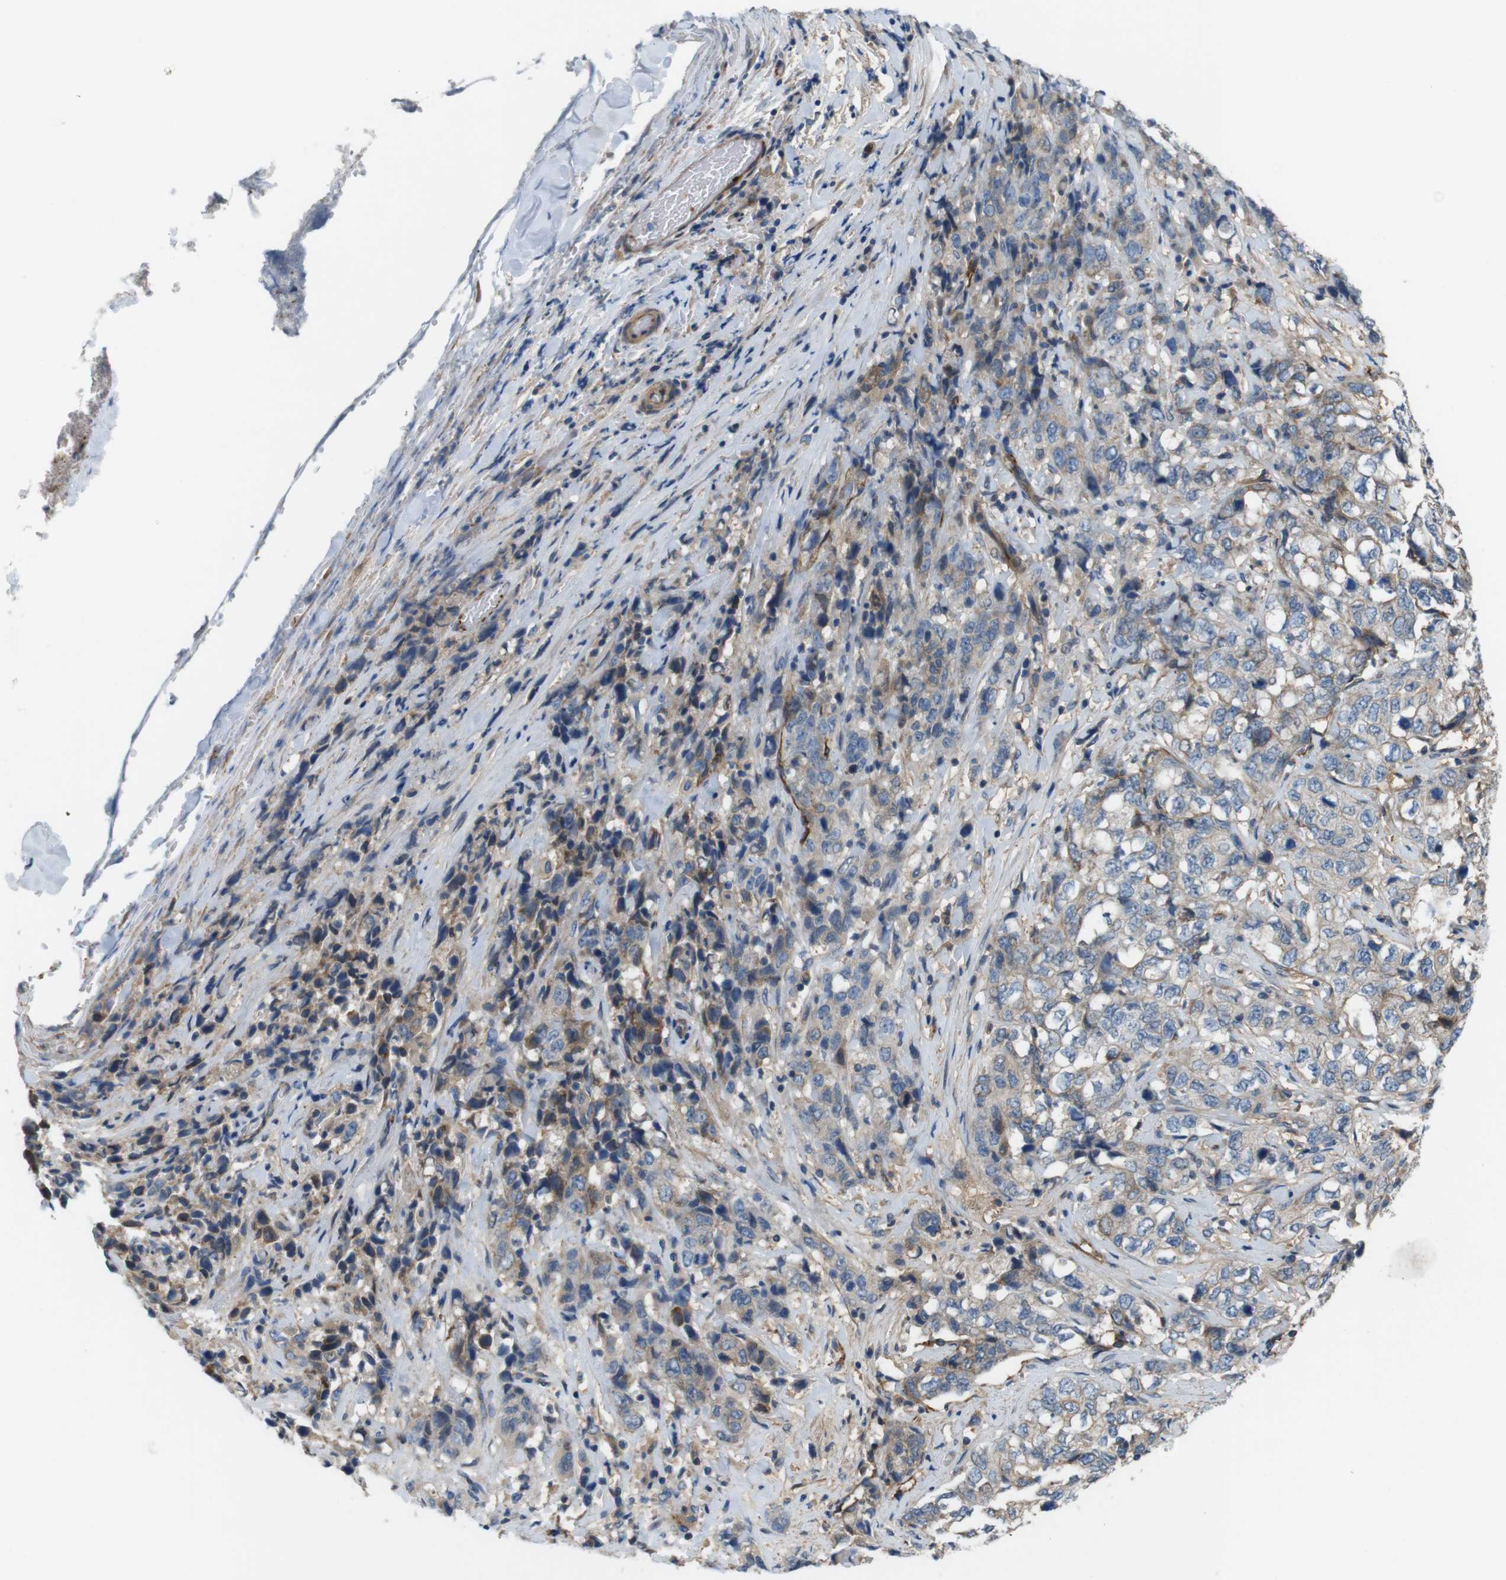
{"staining": {"intensity": "weak", "quantity": ">75%", "location": "cytoplasmic/membranous"}, "tissue": "stomach cancer", "cell_type": "Tumor cells", "image_type": "cancer", "snomed": [{"axis": "morphology", "description": "Adenocarcinoma, NOS"}, {"axis": "topography", "description": "Stomach"}], "caption": "Tumor cells reveal low levels of weak cytoplasmic/membranous positivity in approximately >75% of cells in human stomach cancer.", "gene": "BVES", "patient": {"sex": "male", "age": 48}}